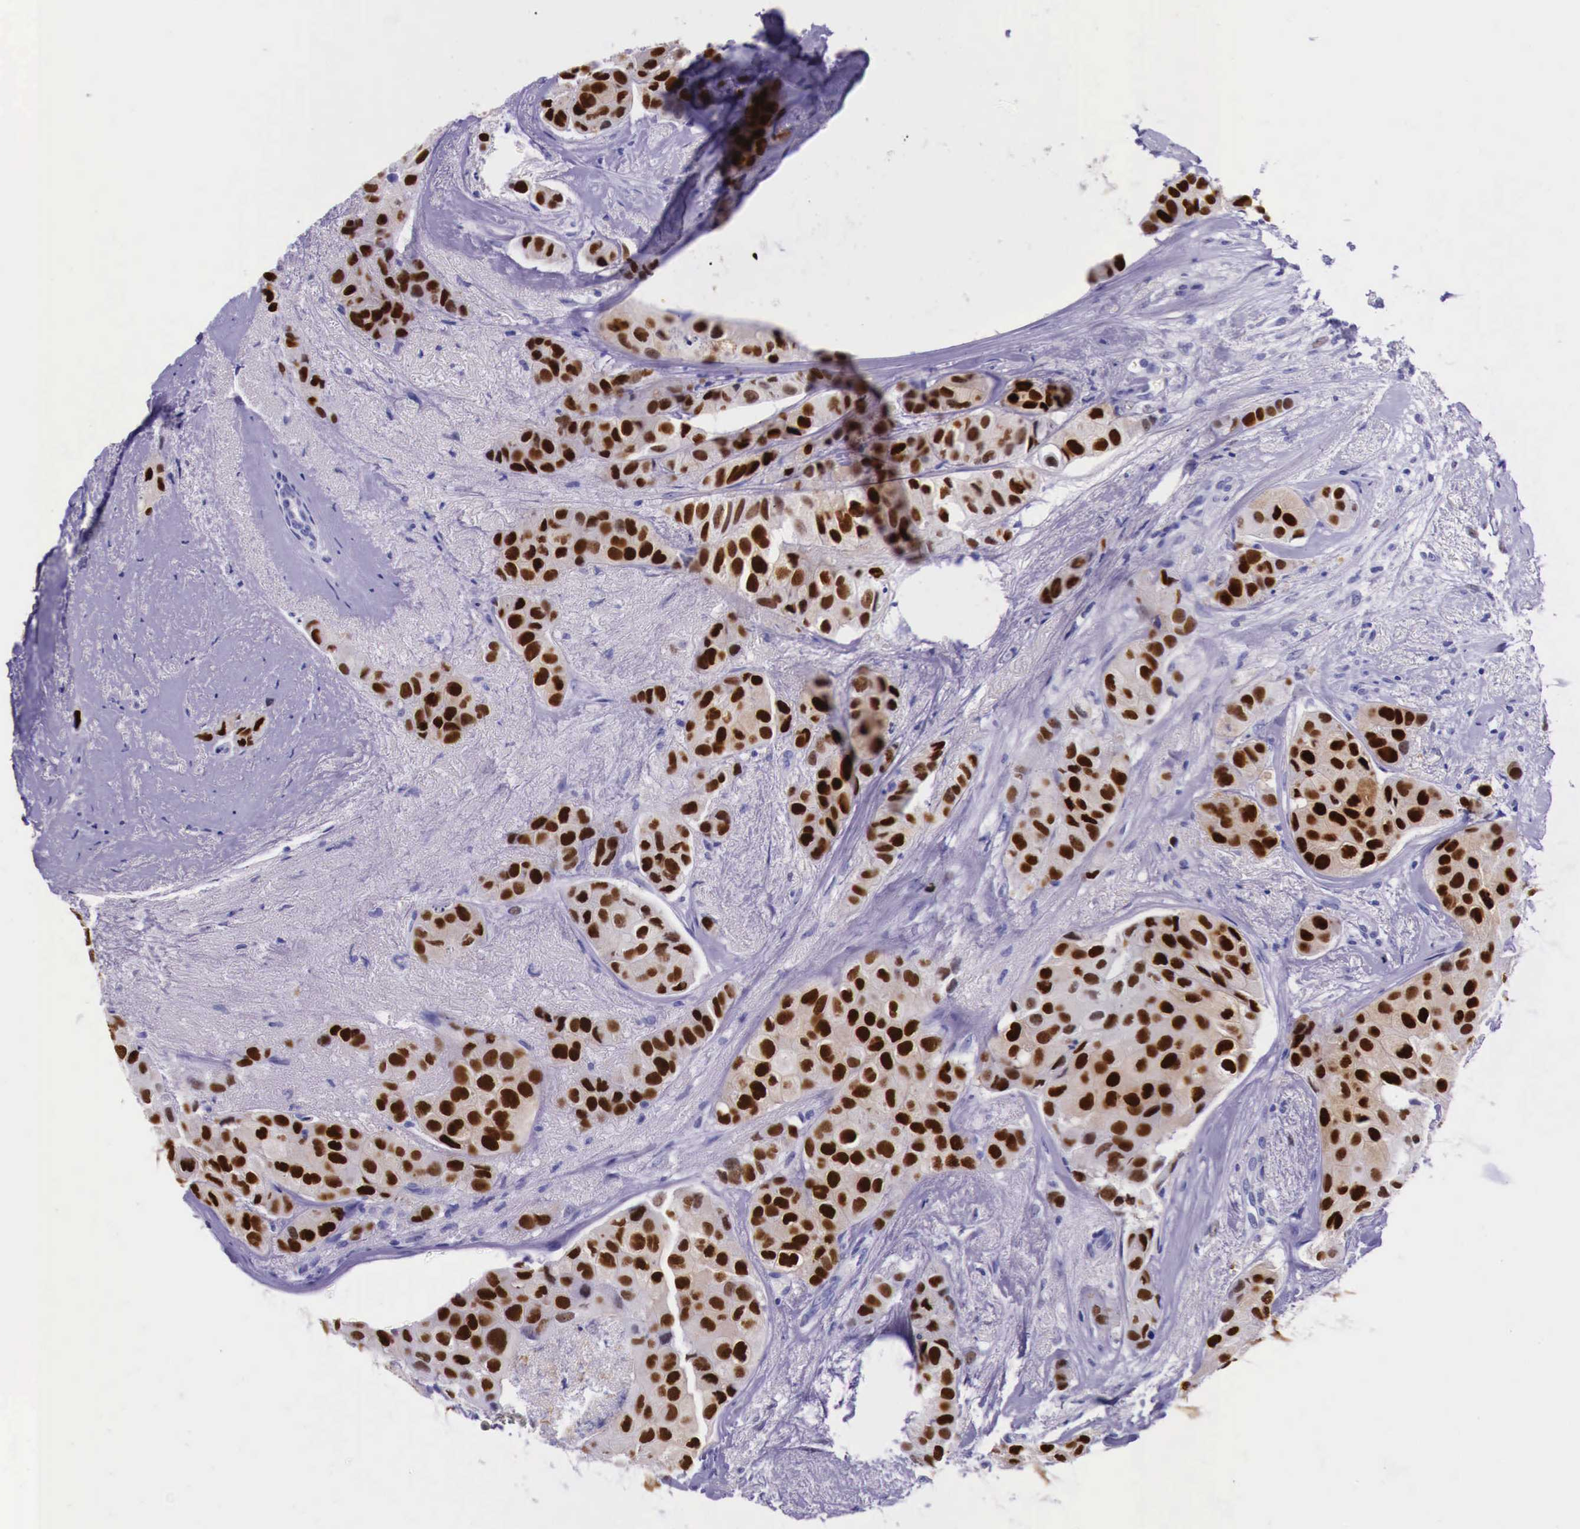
{"staining": {"intensity": "strong", "quantity": "25%-75%", "location": "nuclear"}, "tissue": "breast cancer", "cell_type": "Tumor cells", "image_type": "cancer", "snomed": [{"axis": "morphology", "description": "Duct carcinoma"}, {"axis": "topography", "description": "Breast"}], "caption": "Invasive ductal carcinoma (breast) stained for a protein demonstrates strong nuclear positivity in tumor cells. (DAB (3,3'-diaminobenzidine) = brown stain, brightfield microscopy at high magnification).", "gene": "ESR1", "patient": {"sex": "female", "age": 68}}